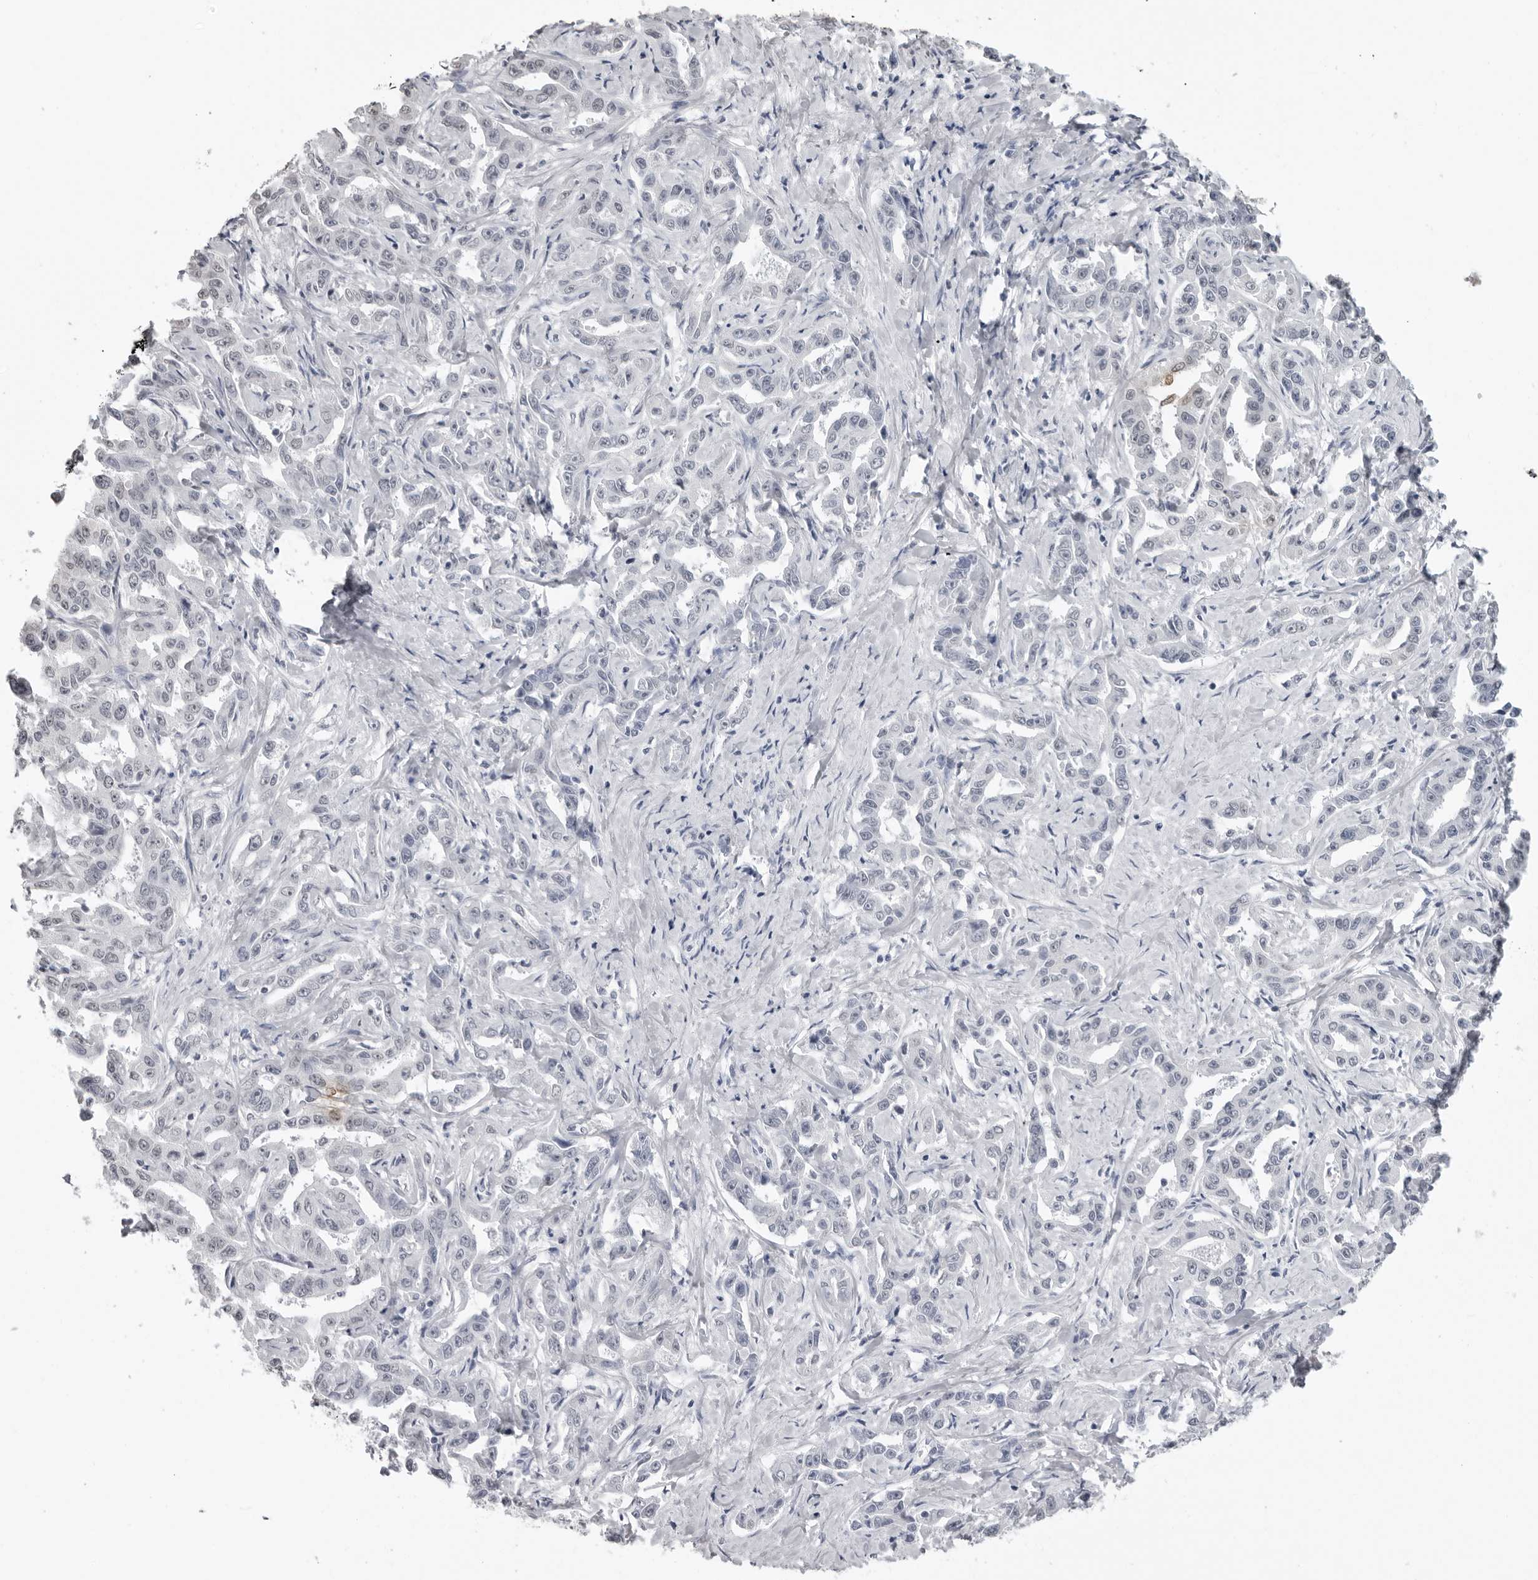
{"staining": {"intensity": "negative", "quantity": "none", "location": "none"}, "tissue": "liver cancer", "cell_type": "Tumor cells", "image_type": "cancer", "snomed": [{"axis": "morphology", "description": "Cholangiocarcinoma"}, {"axis": "topography", "description": "Liver"}], "caption": "A high-resolution micrograph shows immunohistochemistry (IHC) staining of liver cancer (cholangiocarcinoma), which demonstrates no significant staining in tumor cells.", "gene": "HEPACAM", "patient": {"sex": "male", "age": 59}}